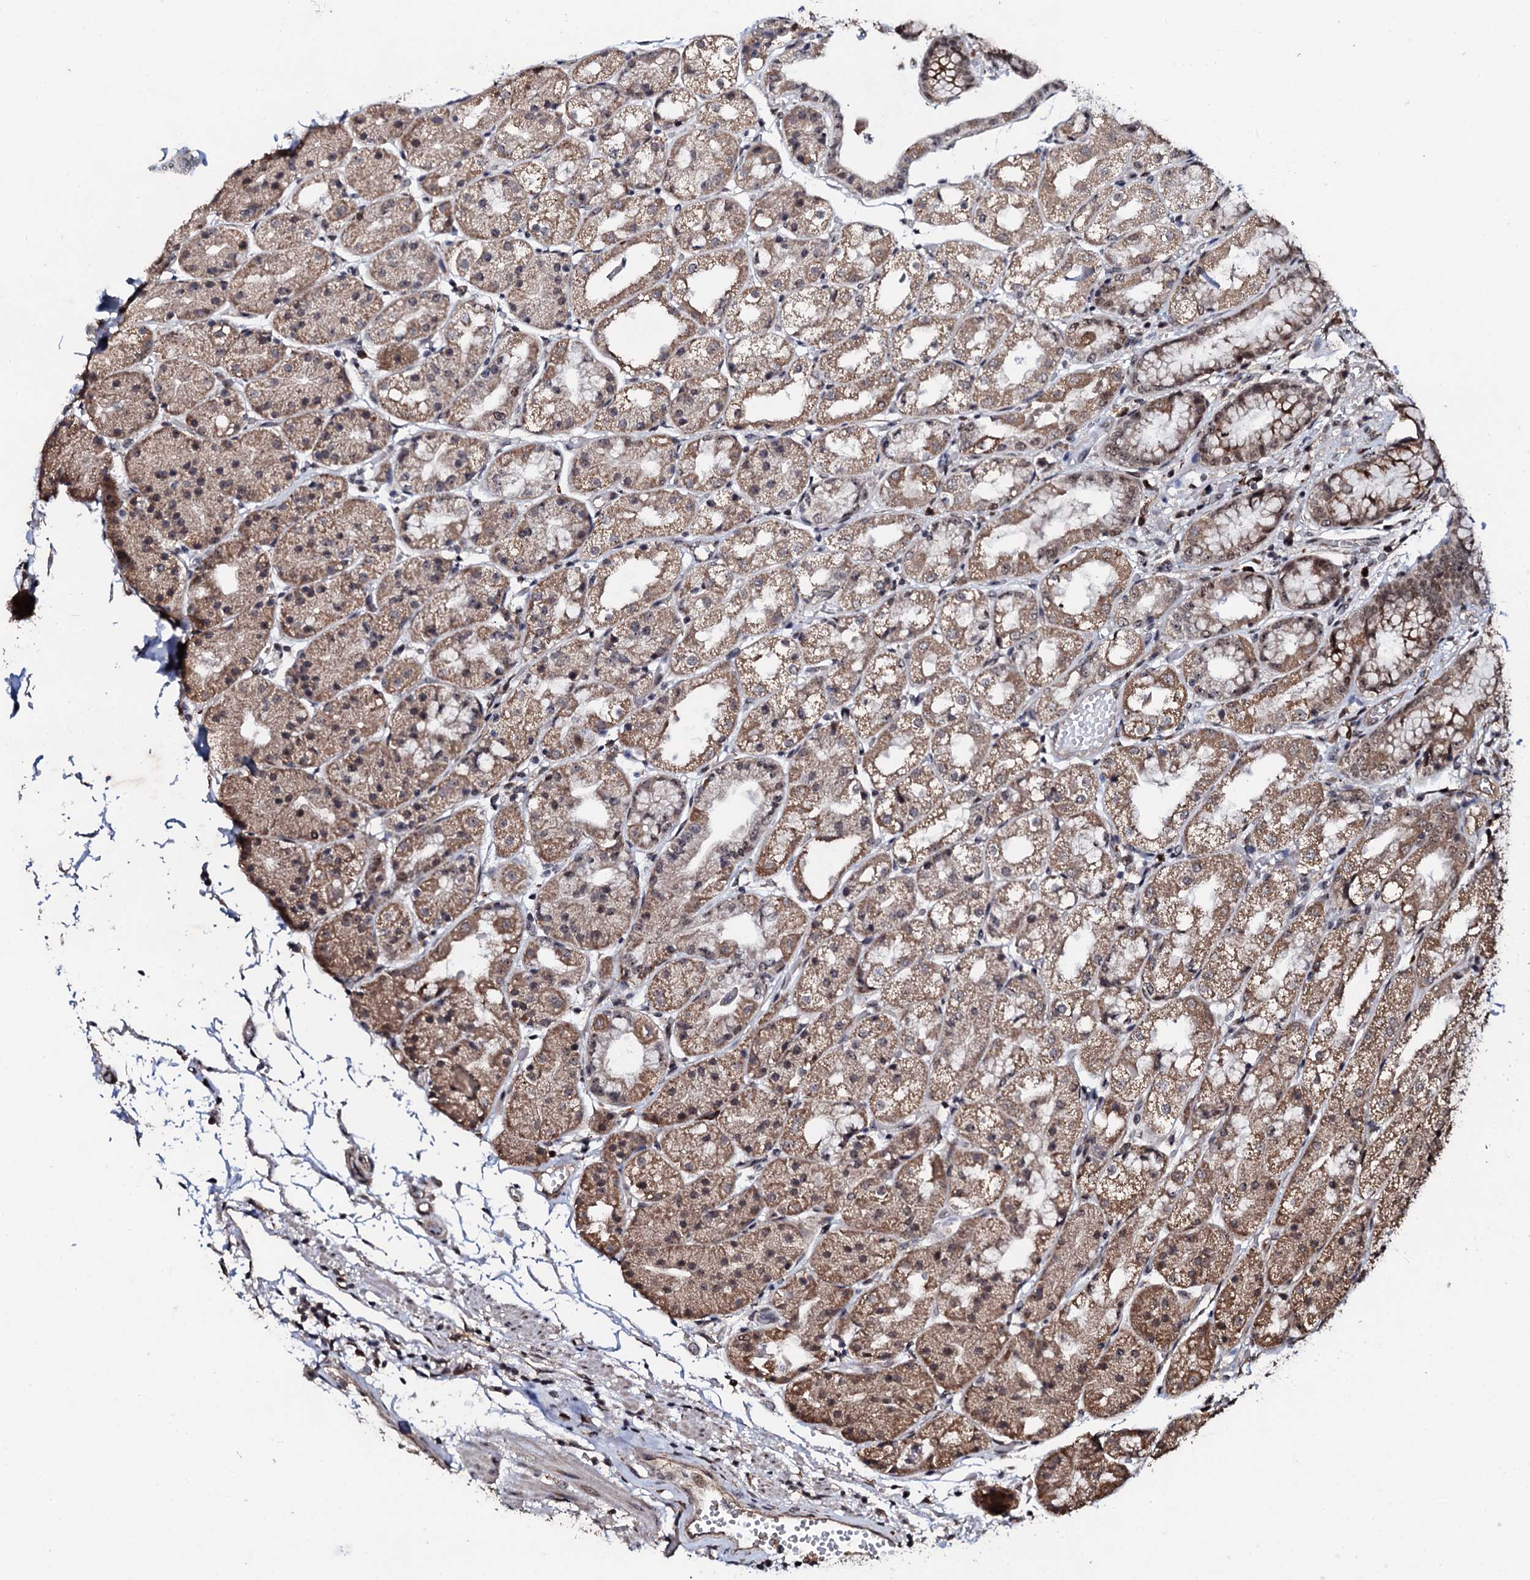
{"staining": {"intensity": "moderate", "quantity": ">75%", "location": "cytoplasmic/membranous"}, "tissue": "stomach", "cell_type": "Glandular cells", "image_type": "normal", "snomed": [{"axis": "morphology", "description": "Normal tissue, NOS"}, {"axis": "topography", "description": "Stomach, upper"}], "caption": "Protein analysis of benign stomach reveals moderate cytoplasmic/membranous staining in about >75% of glandular cells.", "gene": "FAM111A", "patient": {"sex": "male", "age": 72}}